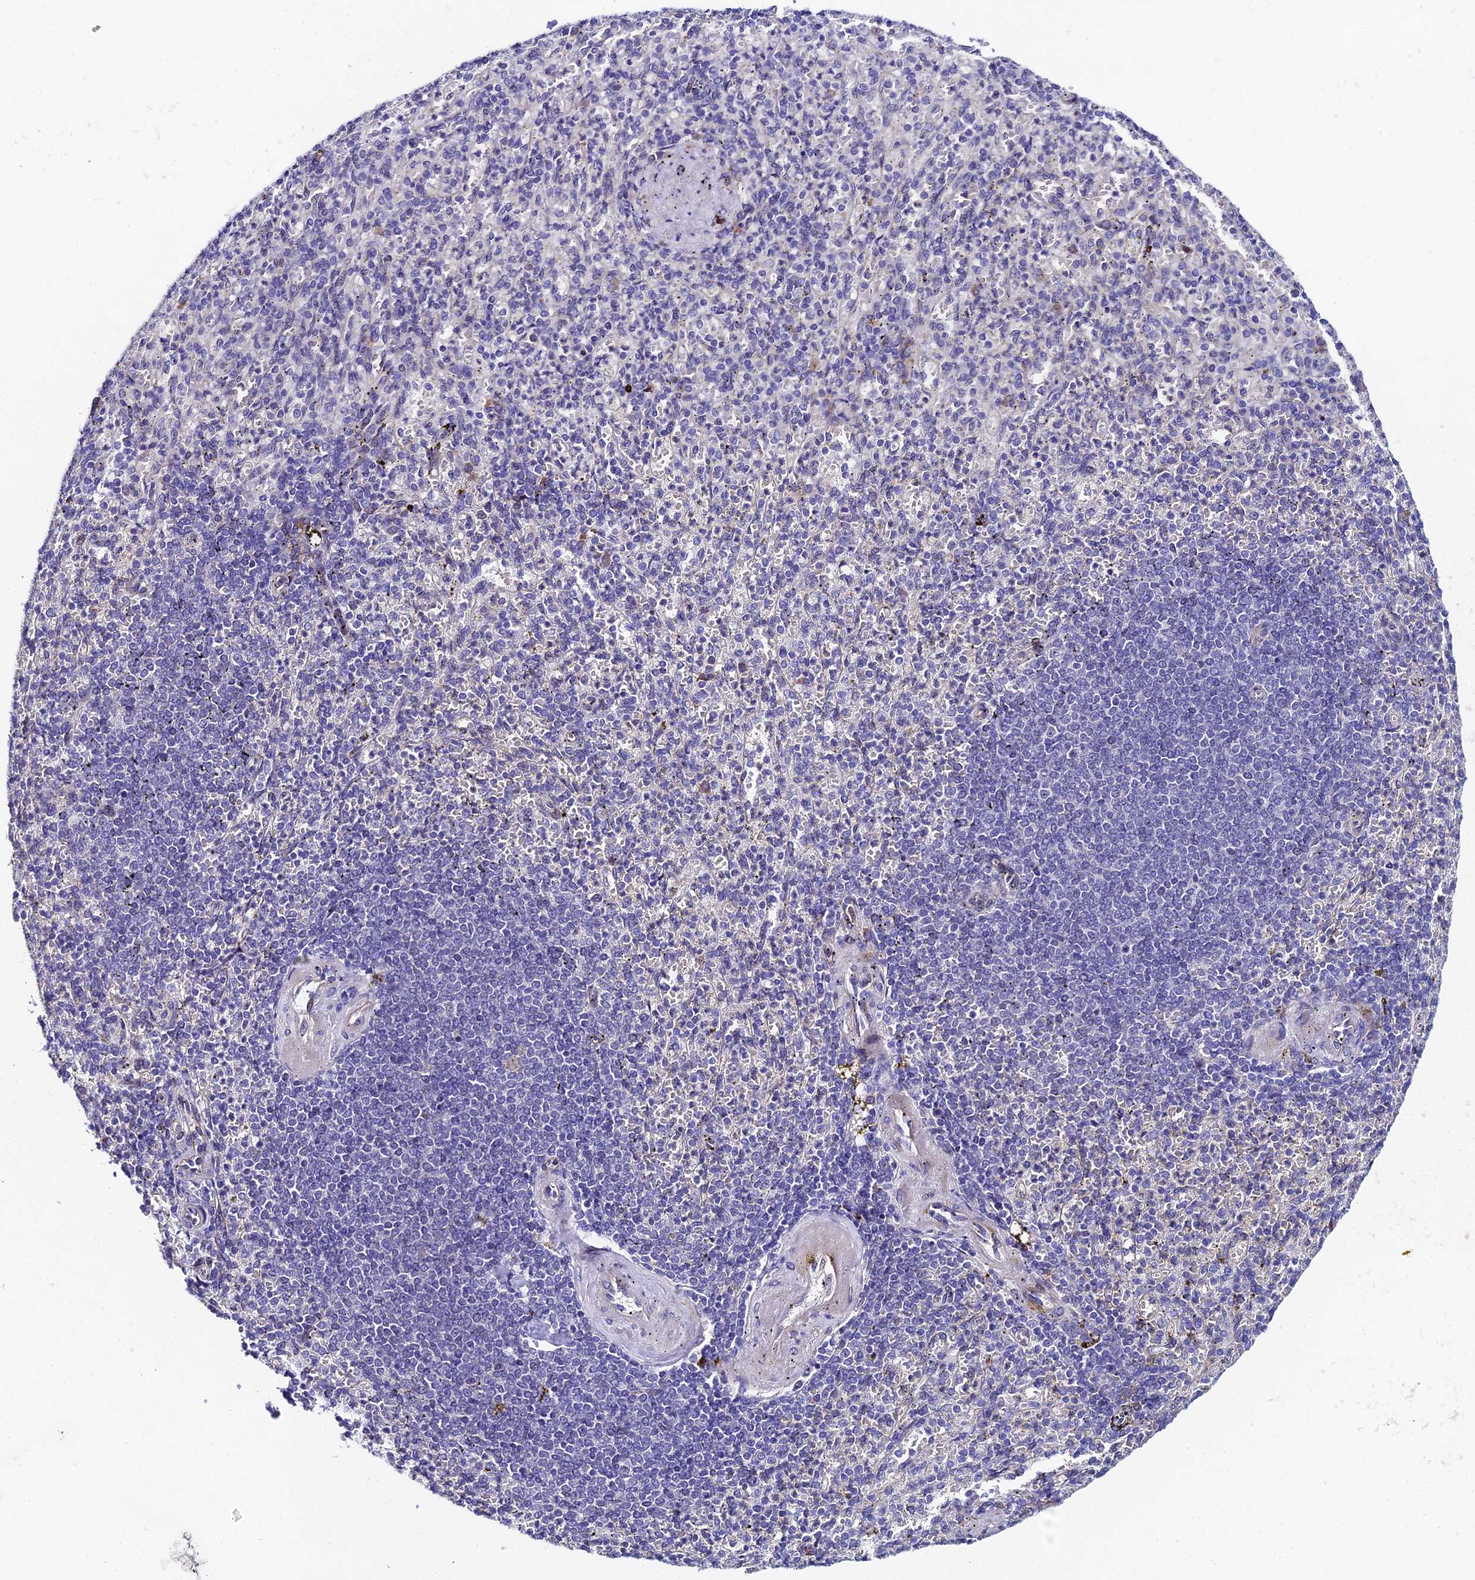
{"staining": {"intensity": "negative", "quantity": "none", "location": "none"}, "tissue": "spleen", "cell_type": "Cells in red pulp", "image_type": "normal", "snomed": [{"axis": "morphology", "description": "Normal tissue, NOS"}, {"axis": "topography", "description": "Spleen"}], "caption": "Immunohistochemical staining of benign spleen displays no significant positivity in cells in red pulp. (DAB immunohistochemistry visualized using brightfield microscopy, high magnification).", "gene": "TRIM24", "patient": {"sex": "female", "age": 74}}